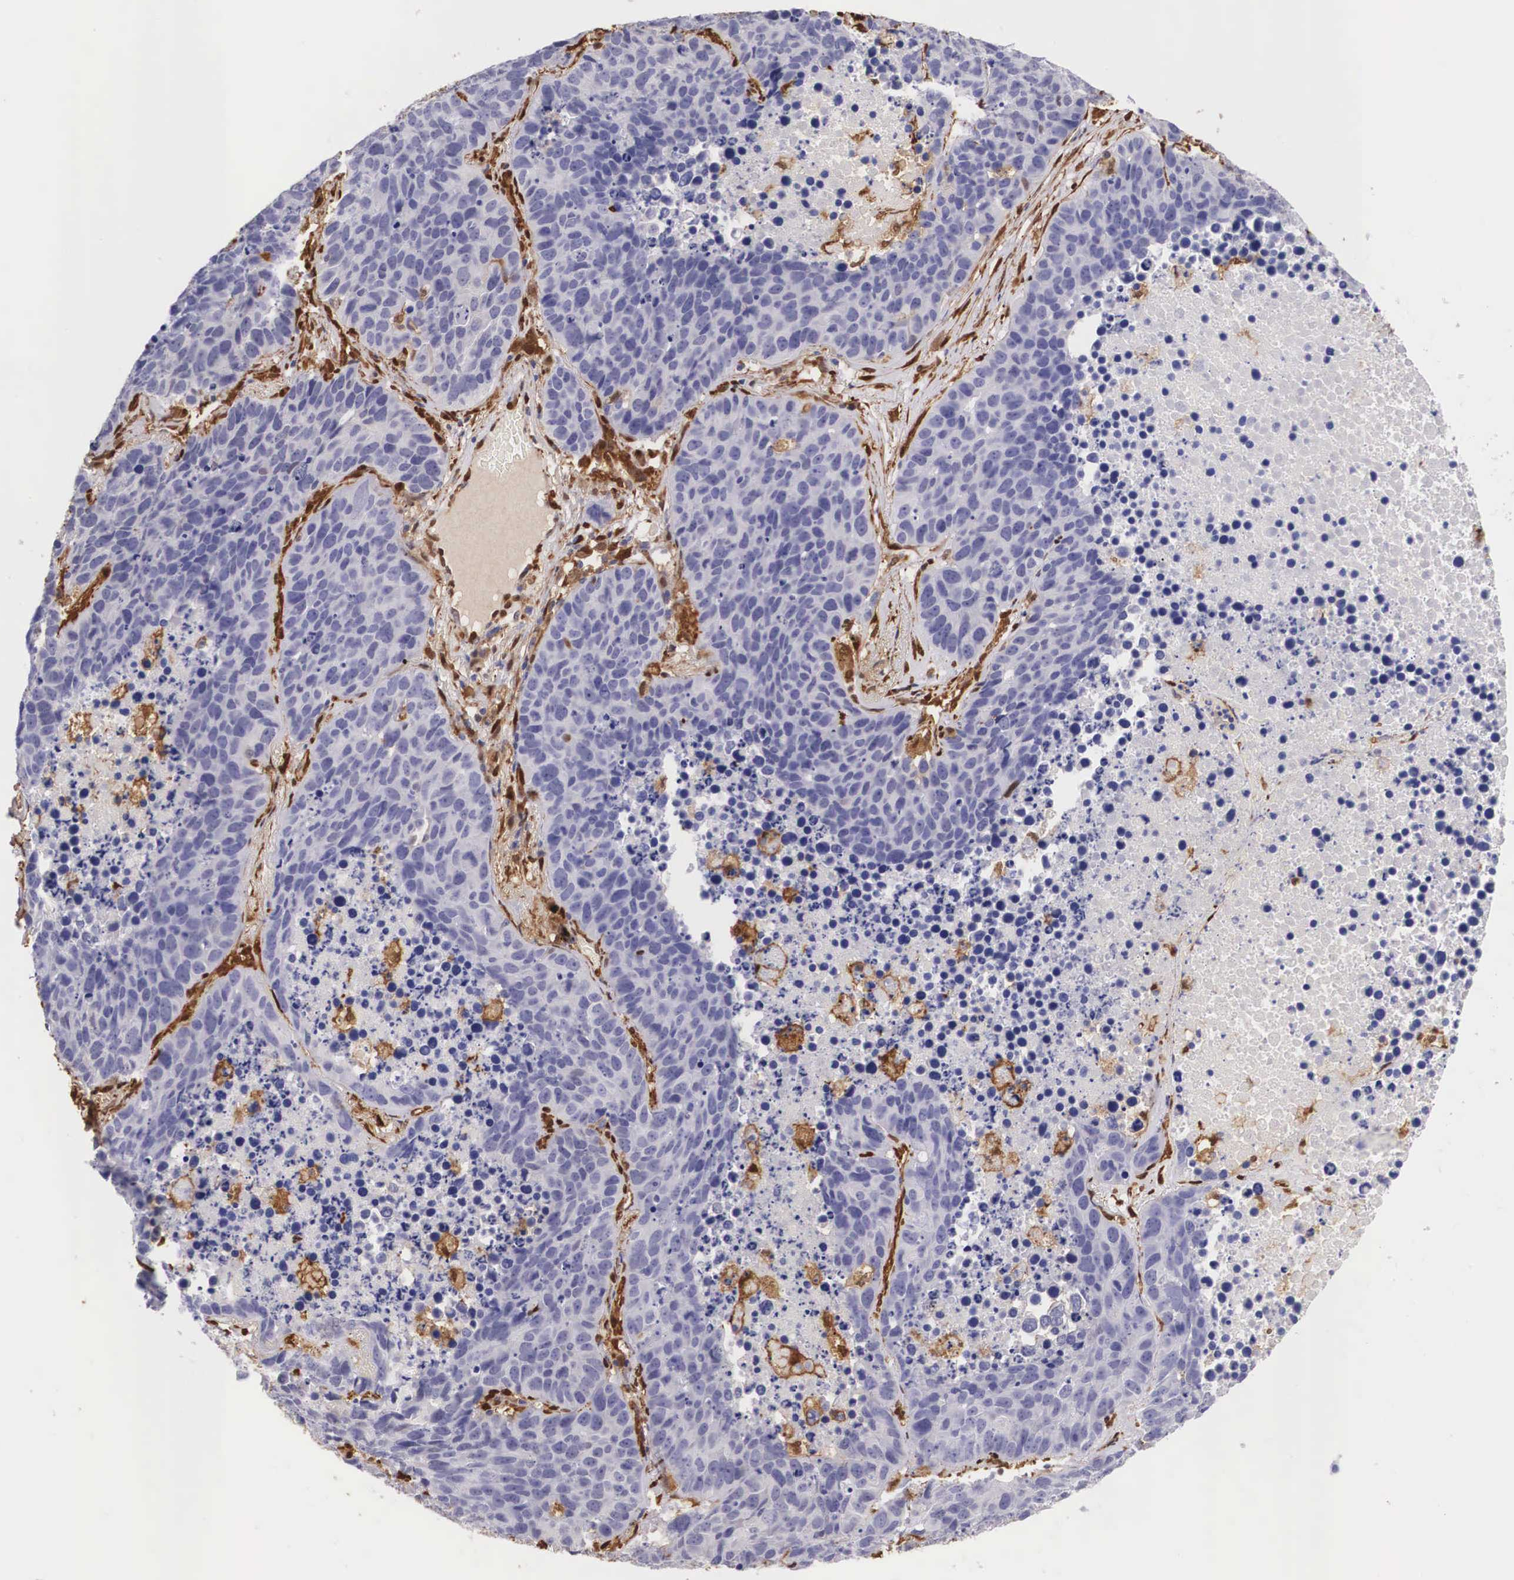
{"staining": {"intensity": "negative", "quantity": "none", "location": "none"}, "tissue": "lung cancer", "cell_type": "Tumor cells", "image_type": "cancer", "snomed": [{"axis": "morphology", "description": "Carcinoid, malignant, NOS"}, {"axis": "topography", "description": "Lung"}], "caption": "Tumor cells show no significant positivity in lung cancer. Brightfield microscopy of immunohistochemistry stained with DAB (3,3'-diaminobenzidine) (brown) and hematoxylin (blue), captured at high magnification.", "gene": "LGALS1", "patient": {"sex": "male", "age": 60}}